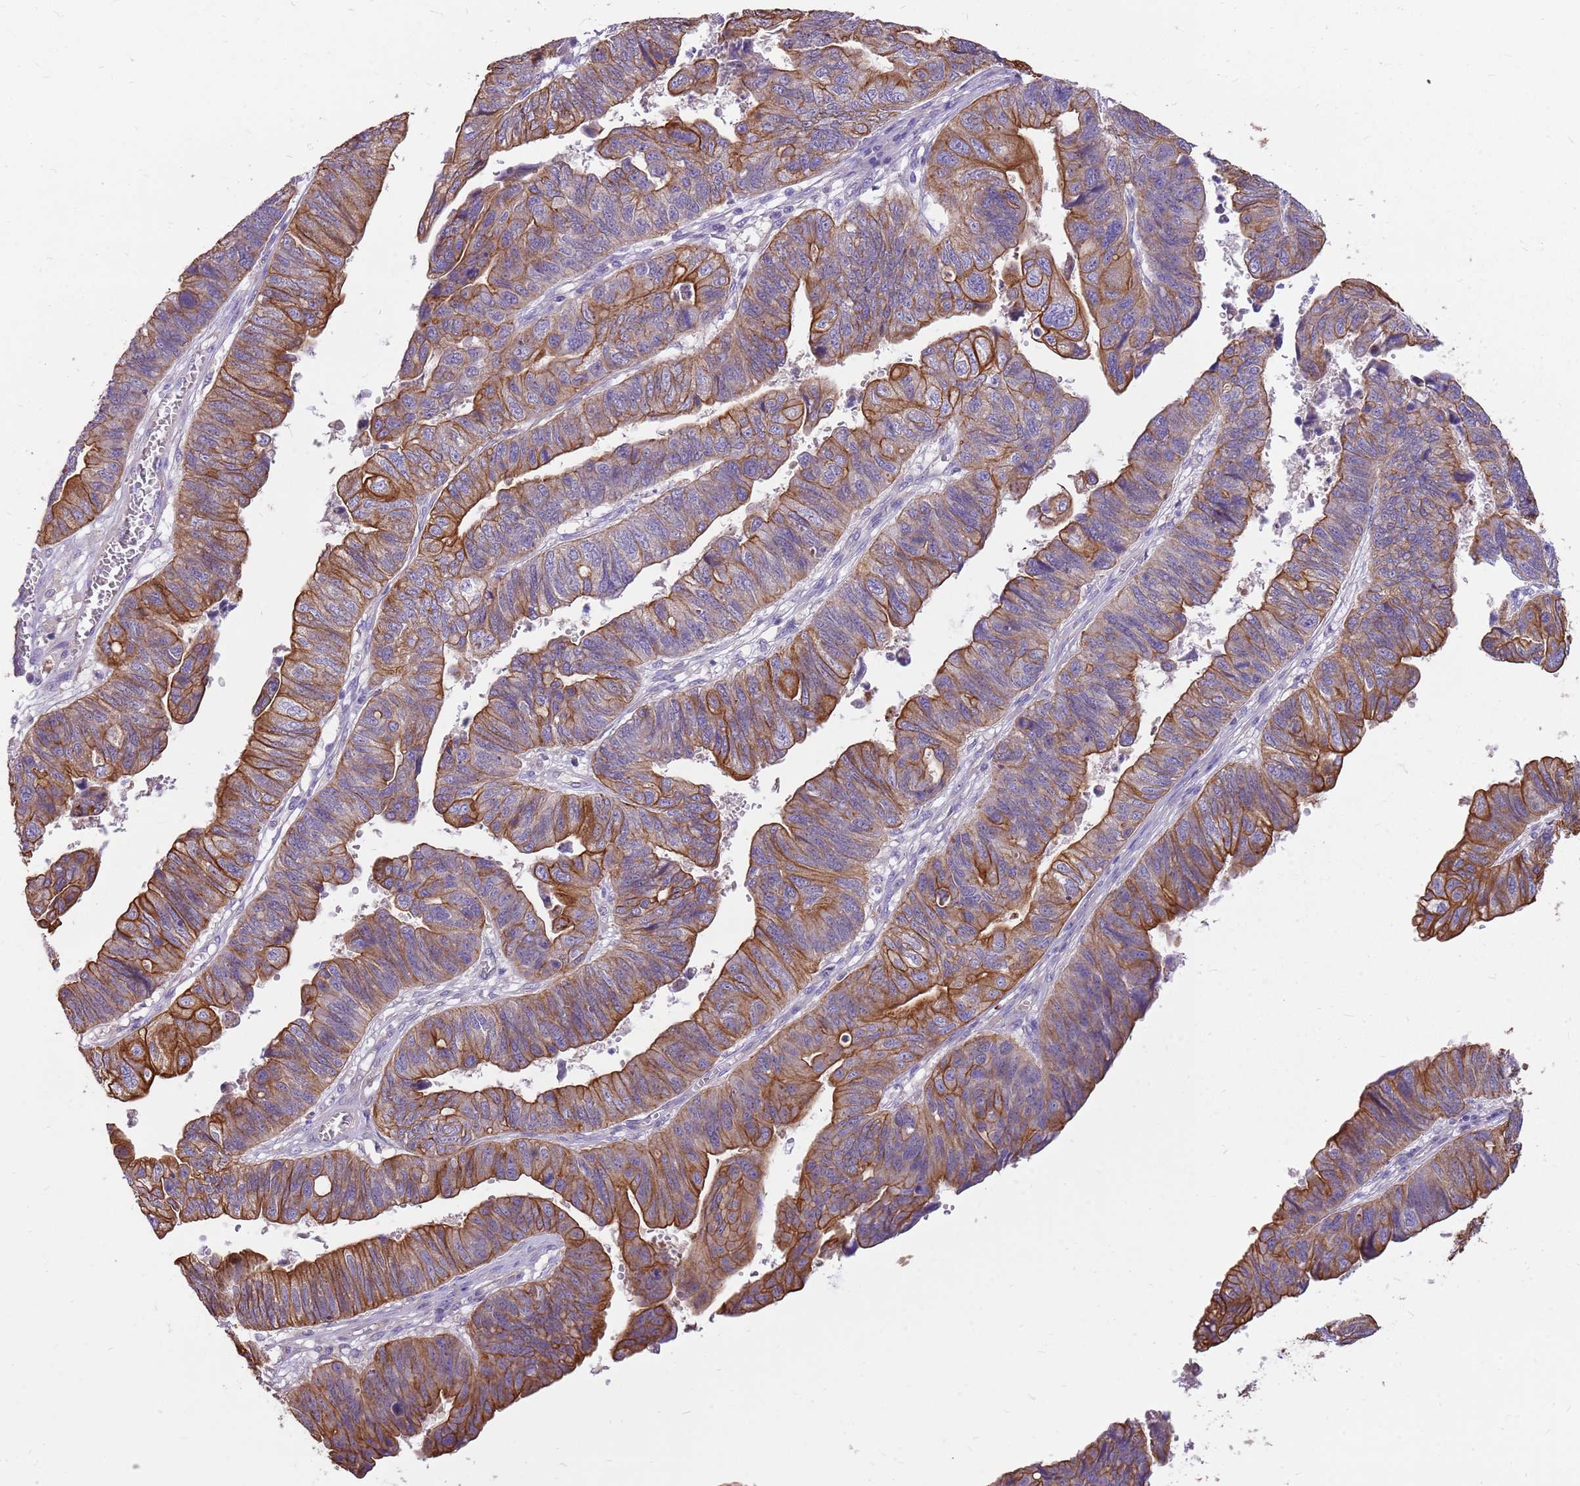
{"staining": {"intensity": "strong", "quantity": ">75%", "location": "cytoplasmic/membranous"}, "tissue": "stomach cancer", "cell_type": "Tumor cells", "image_type": "cancer", "snomed": [{"axis": "morphology", "description": "Adenocarcinoma, NOS"}, {"axis": "topography", "description": "Stomach"}], "caption": "Tumor cells demonstrate high levels of strong cytoplasmic/membranous expression in approximately >75% of cells in stomach cancer (adenocarcinoma). Nuclei are stained in blue.", "gene": "WASHC4", "patient": {"sex": "male", "age": 59}}